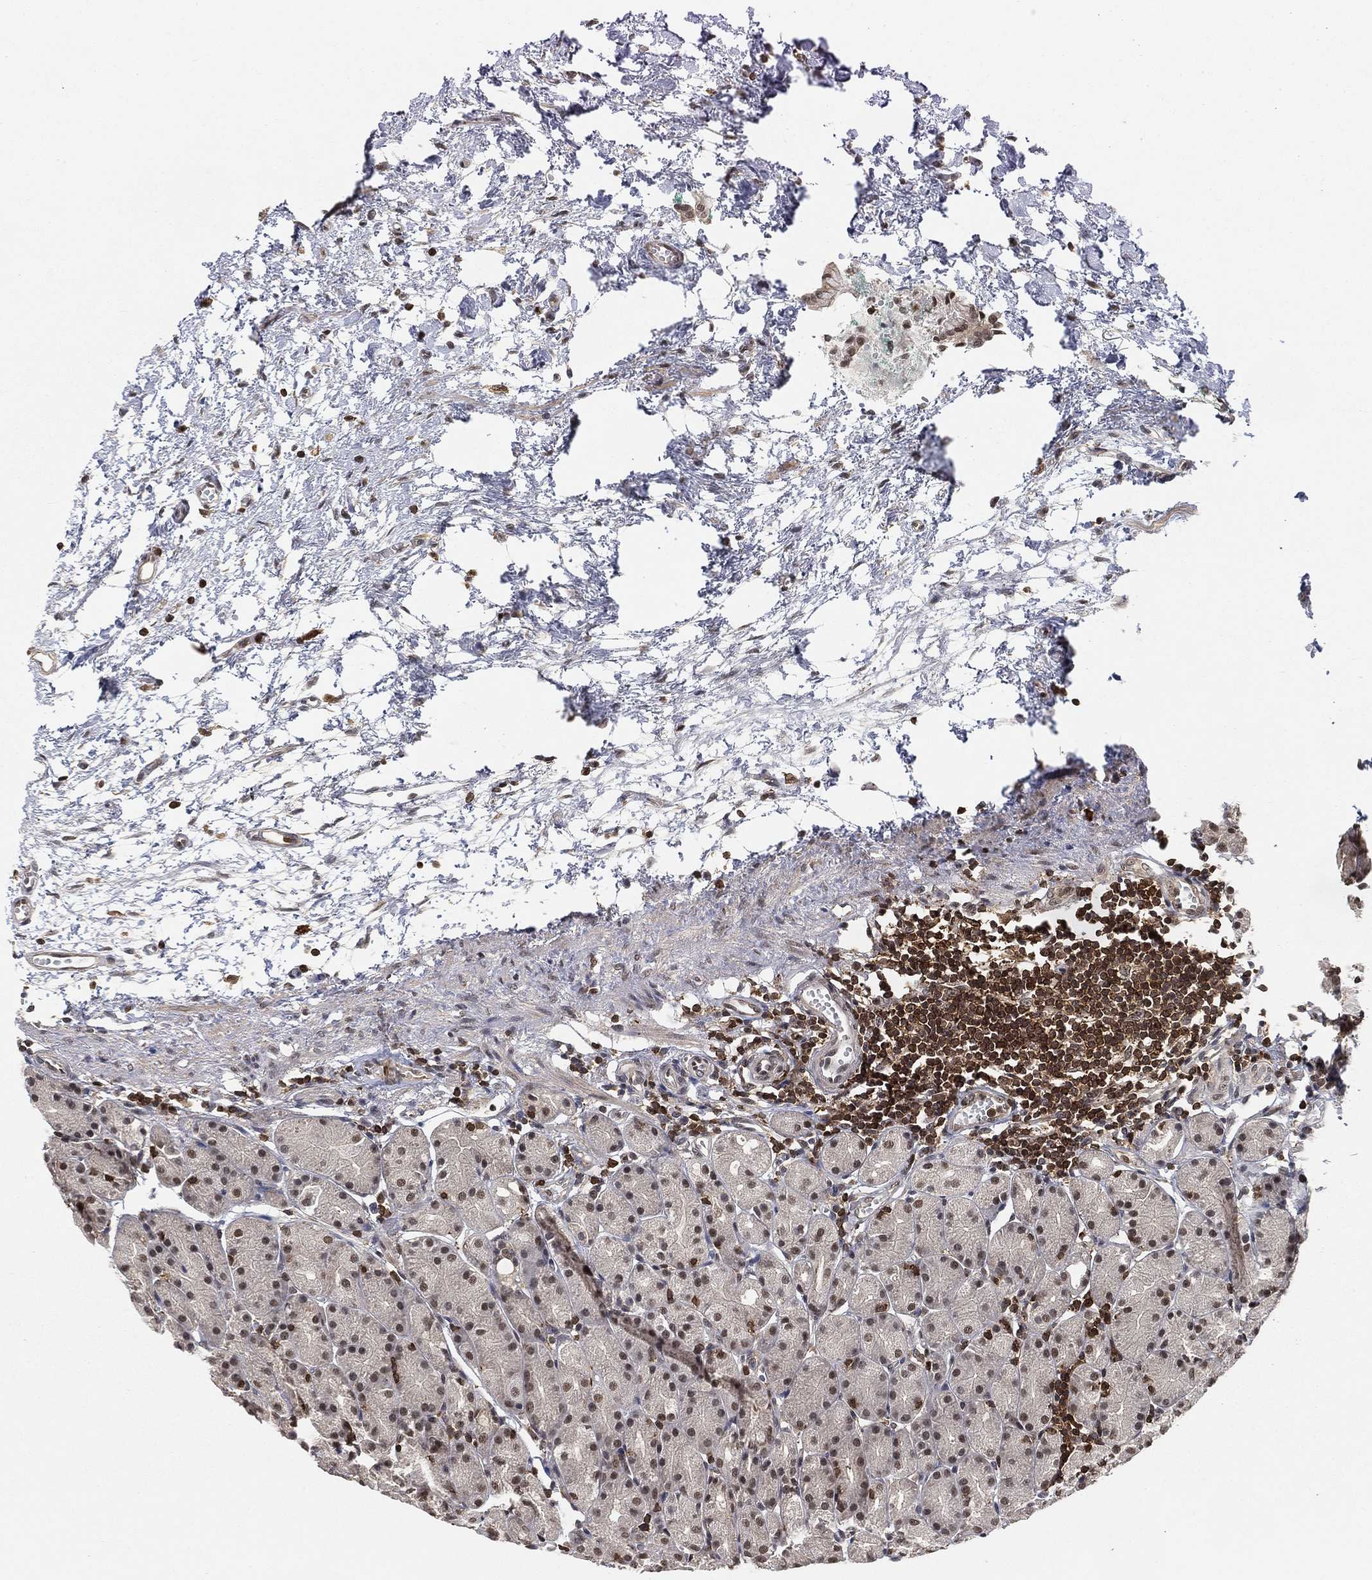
{"staining": {"intensity": "moderate", "quantity": "25%-75%", "location": "nuclear"}, "tissue": "stomach", "cell_type": "Glandular cells", "image_type": "normal", "snomed": [{"axis": "morphology", "description": "Normal tissue, NOS"}, {"axis": "morphology", "description": "Adenocarcinoma, NOS"}, {"axis": "topography", "description": "Stomach"}], "caption": "IHC (DAB (3,3'-diaminobenzidine)) staining of normal stomach reveals moderate nuclear protein staining in about 25%-75% of glandular cells.", "gene": "WDR26", "patient": {"sex": "female", "age": 81}}